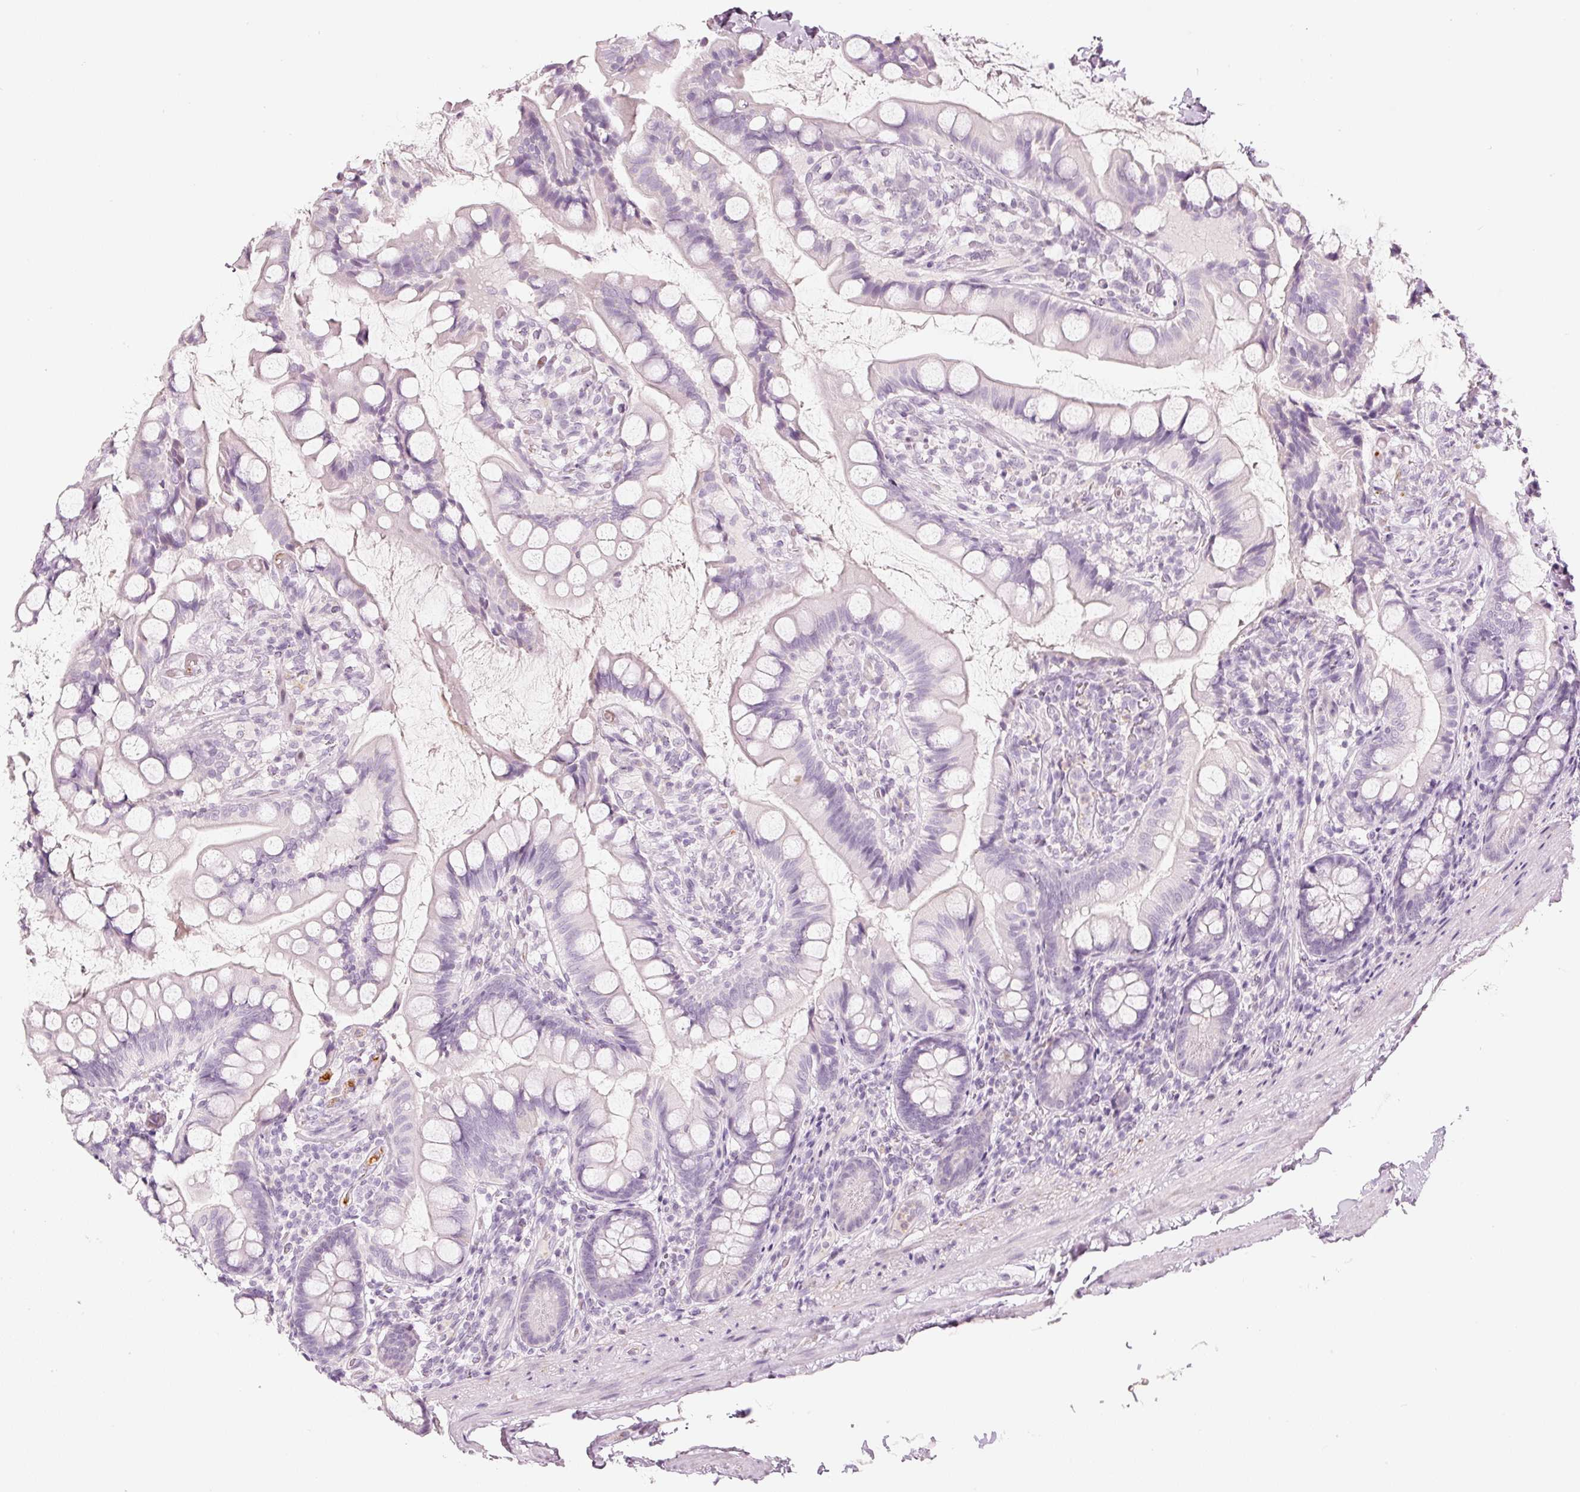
{"staining": {"intensity": "negative", "quantity": "none", "location": "none"}, "tissue": "small intestine", "cell_type": "Glandular cells", "image_type": "normal", "snomed": [{"axis": "morphology", "description": "Normal tissue, NOS"}, {"axis": "topography", "description": "Small intestine"}], "caption": "The immunohistochemistry (IHC) image has no significant staining in glandular cells of small intestine.", "gene": "LECT2", "patient": {"sex": "male", "age": 70}}